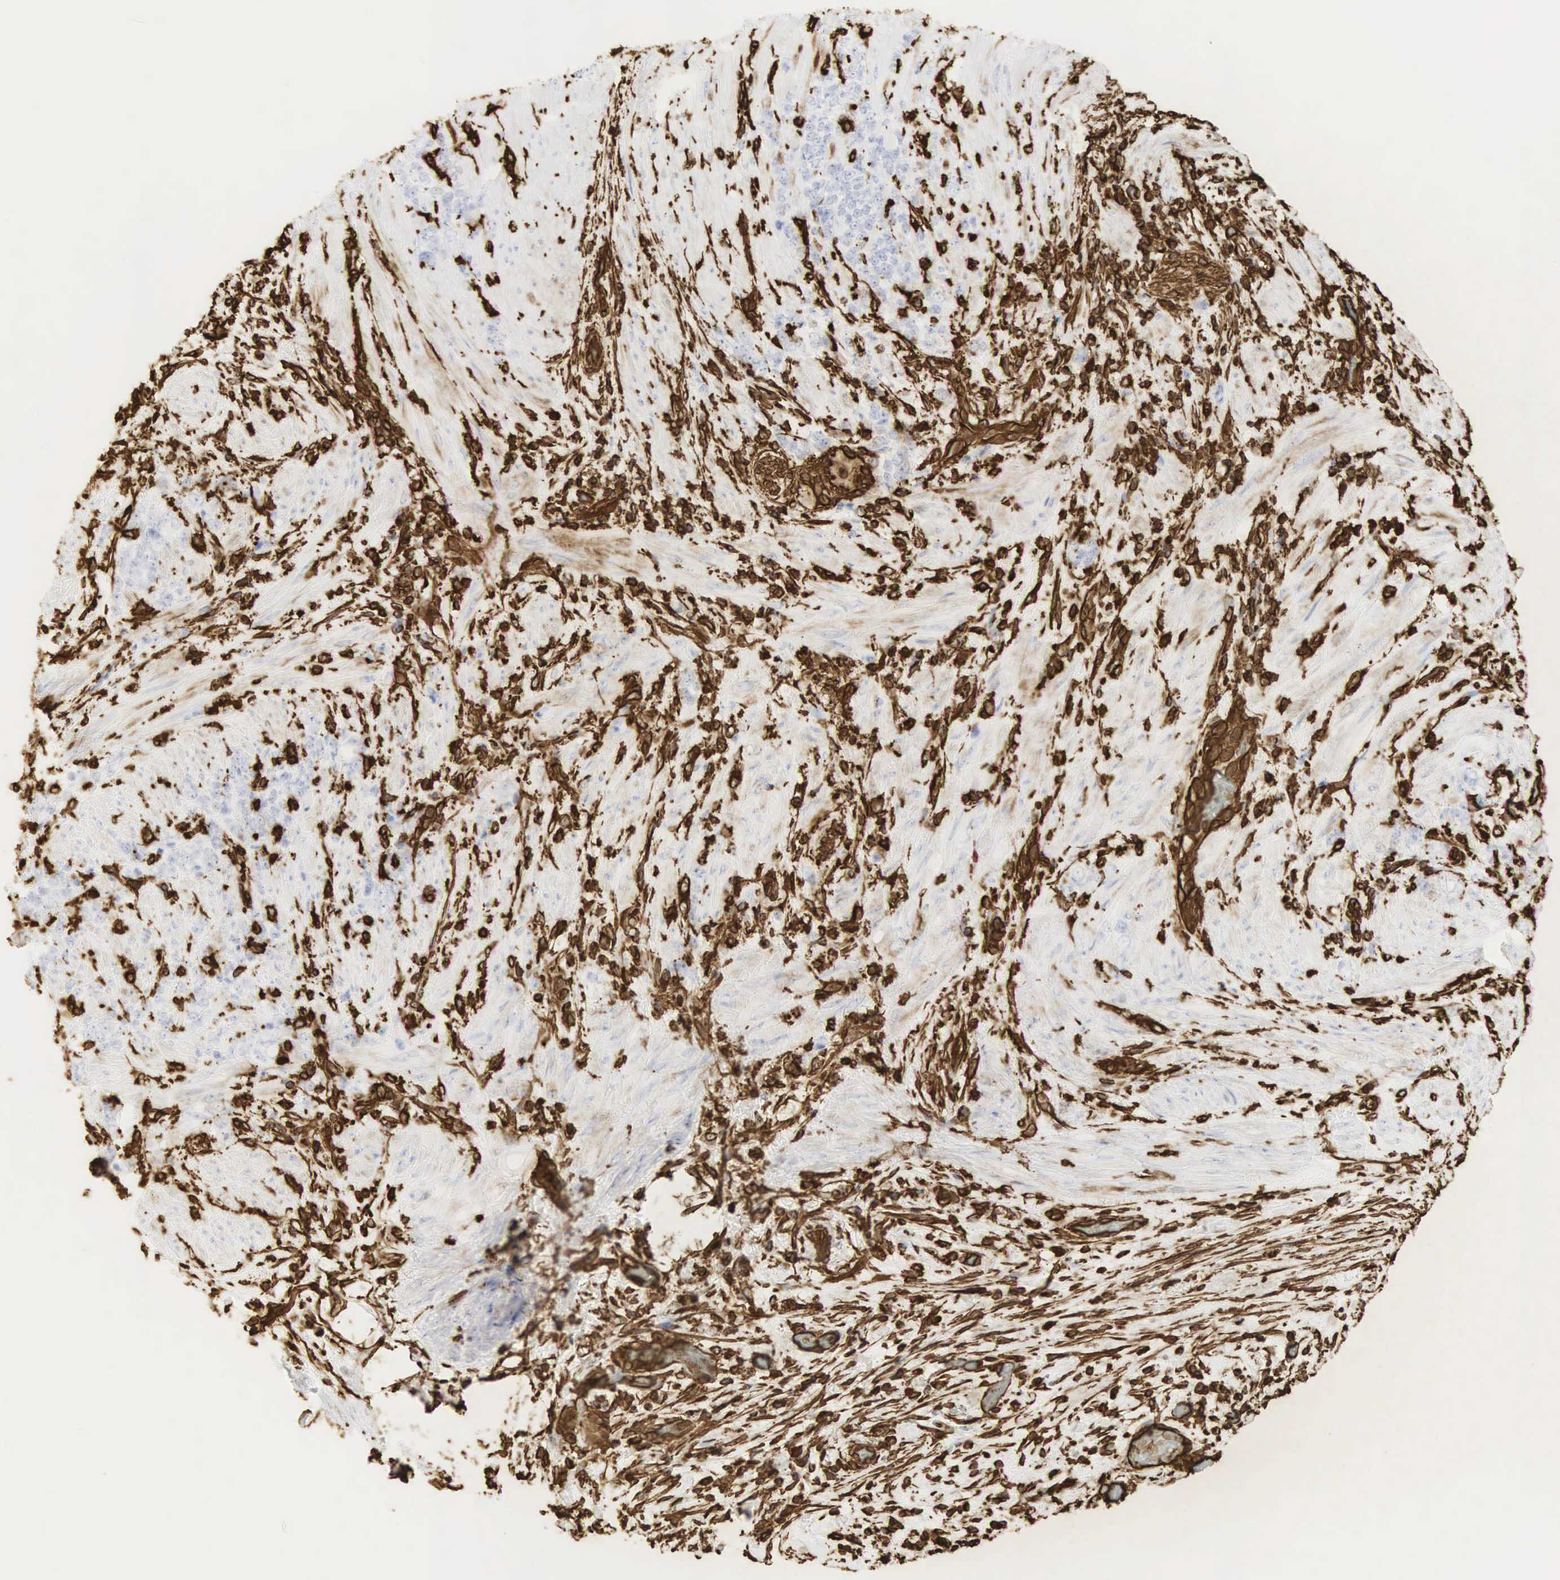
{"staining": {"intensity": "strong", "quantity": "<25%", "location": "cytoplasmic/membranous"}, "tissue": "stomach cancer", "cell_type": "Tumor cells", "image_type": "cancer", "snomed": [{"axis": "morphology", "description": "Adenocarcinoma, NOS"}, {"axis": "topography", "description": "Stomach, lower"}], "caption": "Immunohistochemical staining of human stomach cancer demonstrates strong cytoplasmic/membranous protein staining in approximately <25% of tumor cells.", "gene": "VIM", "patient": {"sex": "male", "age": 88}}